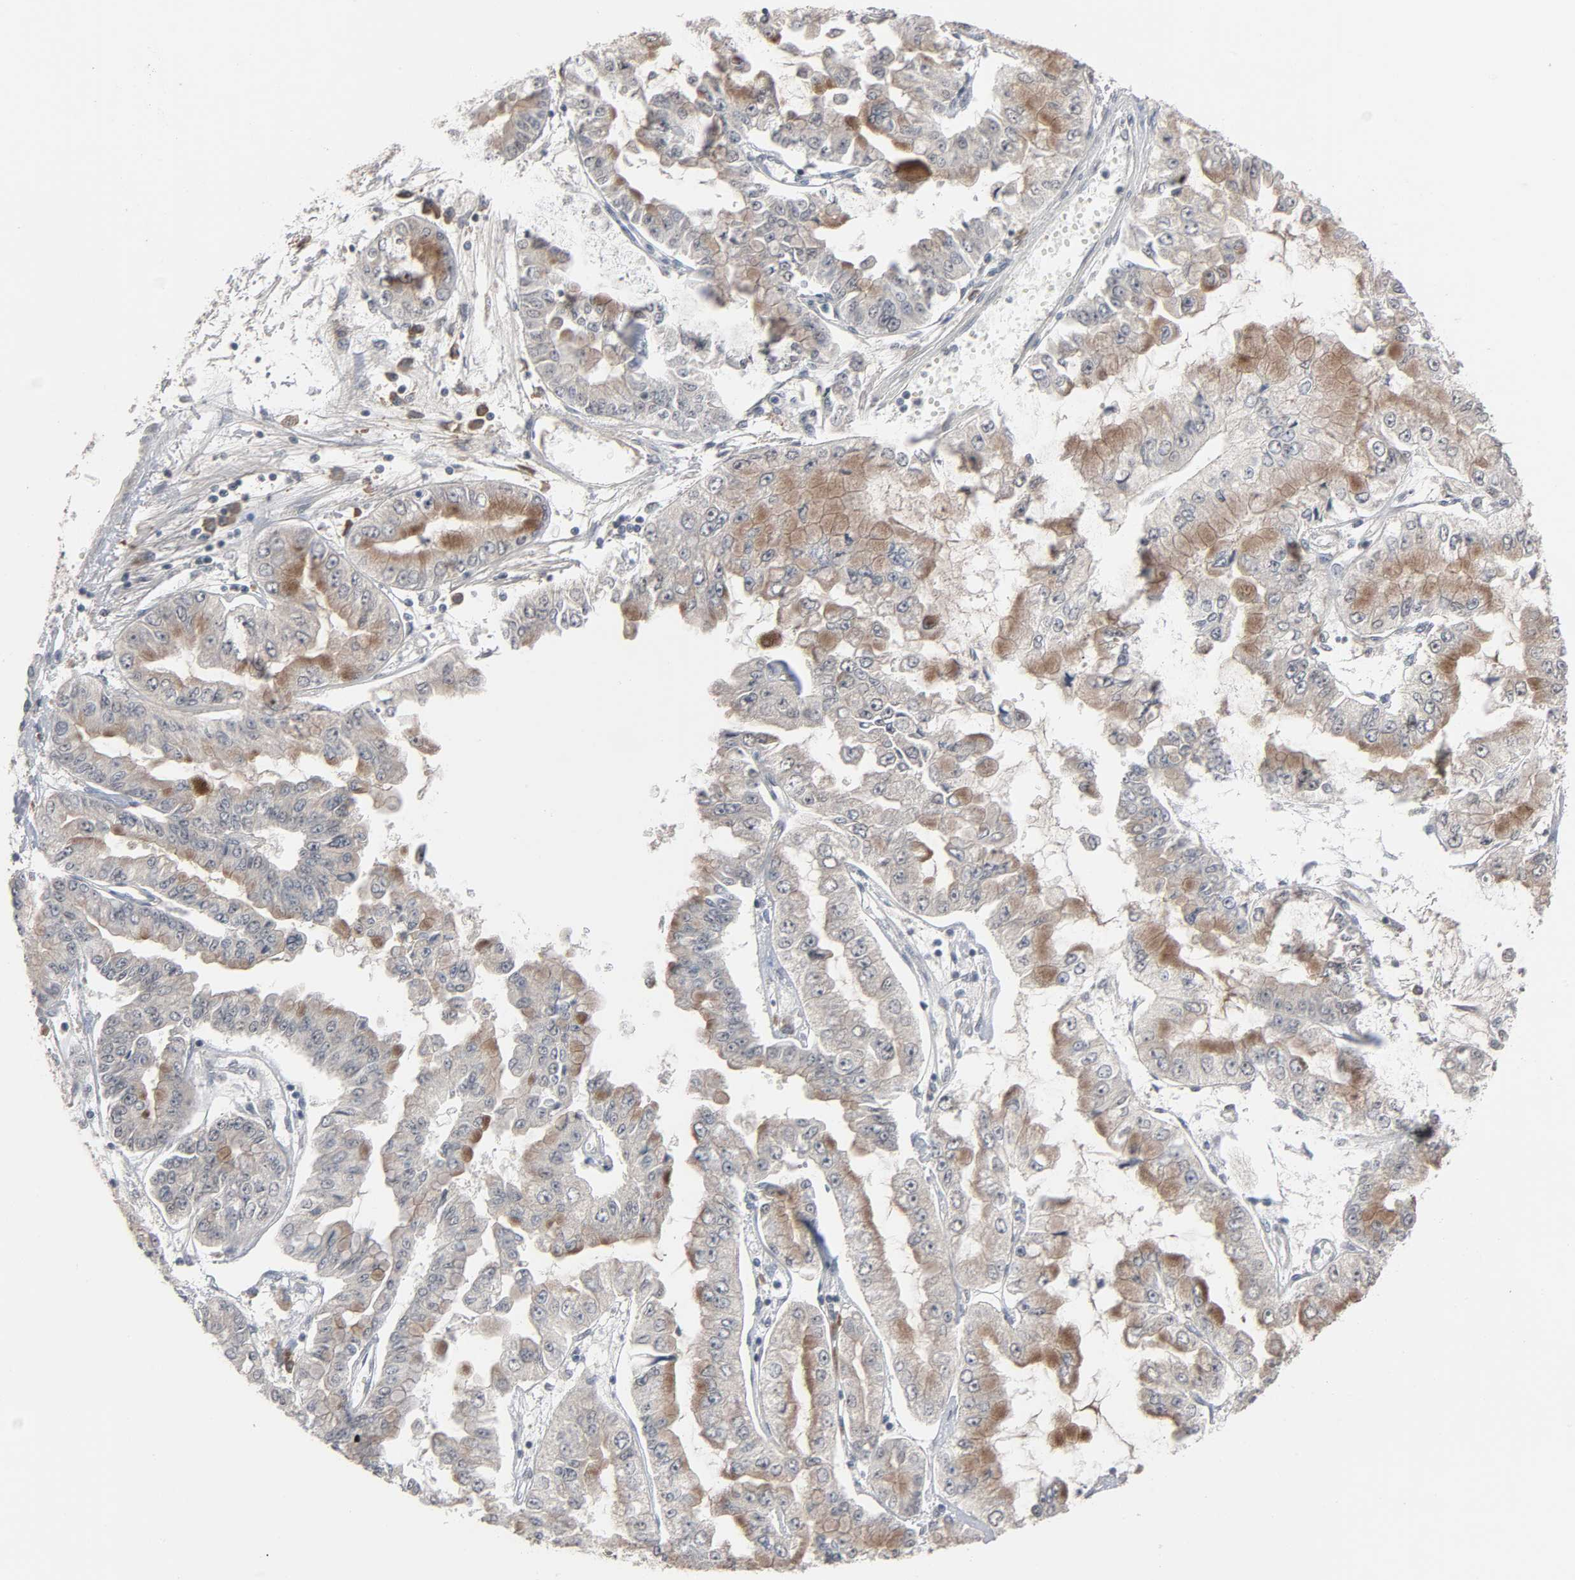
{"staining": {"intensity": "weak", "quantity": "25%-75%", "location": "cytoplasmic/membranous"}, "tissue": "liver cancer", "cell_type": "Tumor cells", "image_type": "cancer", "snomed": [{"axis": "morphology", "description": "Cholangiocarcinoma"}, {"axis": "topography", "description": "Liver"}], "caption": "High-magnification brightfield microscopy of liver cancer (cholangiocarcinoma) stained with DAB (brown) and counterstained with hematoxylin (blue). tumor cells exhibit weak cytoplasmic/membranous staining is present in about25%-75% of cells.", "gene": "MT3", "patient": {"sex": "female", "age": 79}}